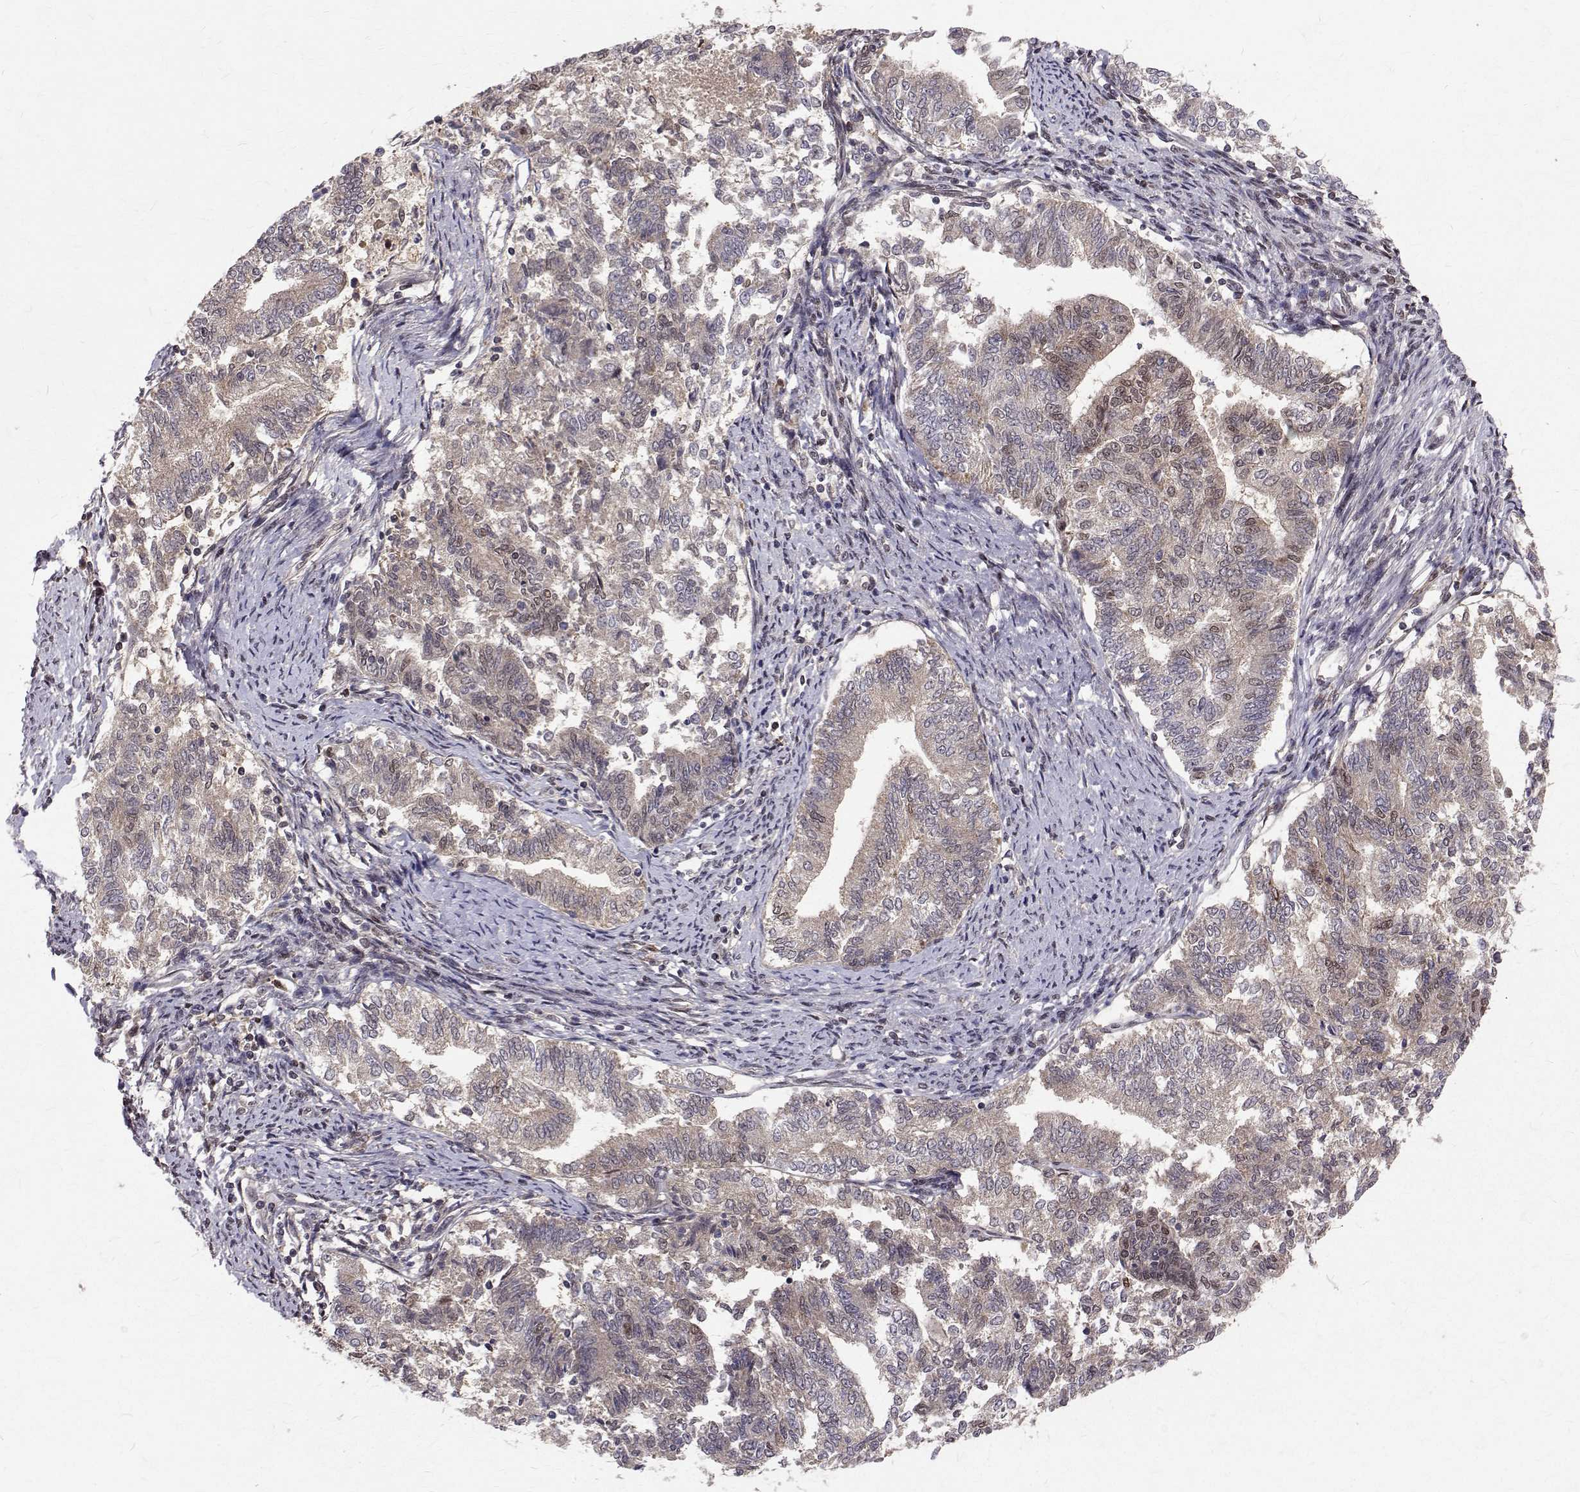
{"staining": {"intensity": "weak", "quantity": "<25%", "location": "cytoplasmic/membranous,nuclear"}, "tissue": "endometrial cancer", "cell_type": "Tumor cells", "image_type": "cancer", "snomed": [{"axis": "morphology", "description": "Adenocarcinoma, NOS"}, {"axis": "topography", "description": "Endometrium"}], "caption": "A high-resolution histopathology image shows IHC staining of endometrial adenocarcinoma, which exhibits no significant expression in tumor cells.", "gene": "NIF3L1", "patient": {"sex": "female", "age": 65}}